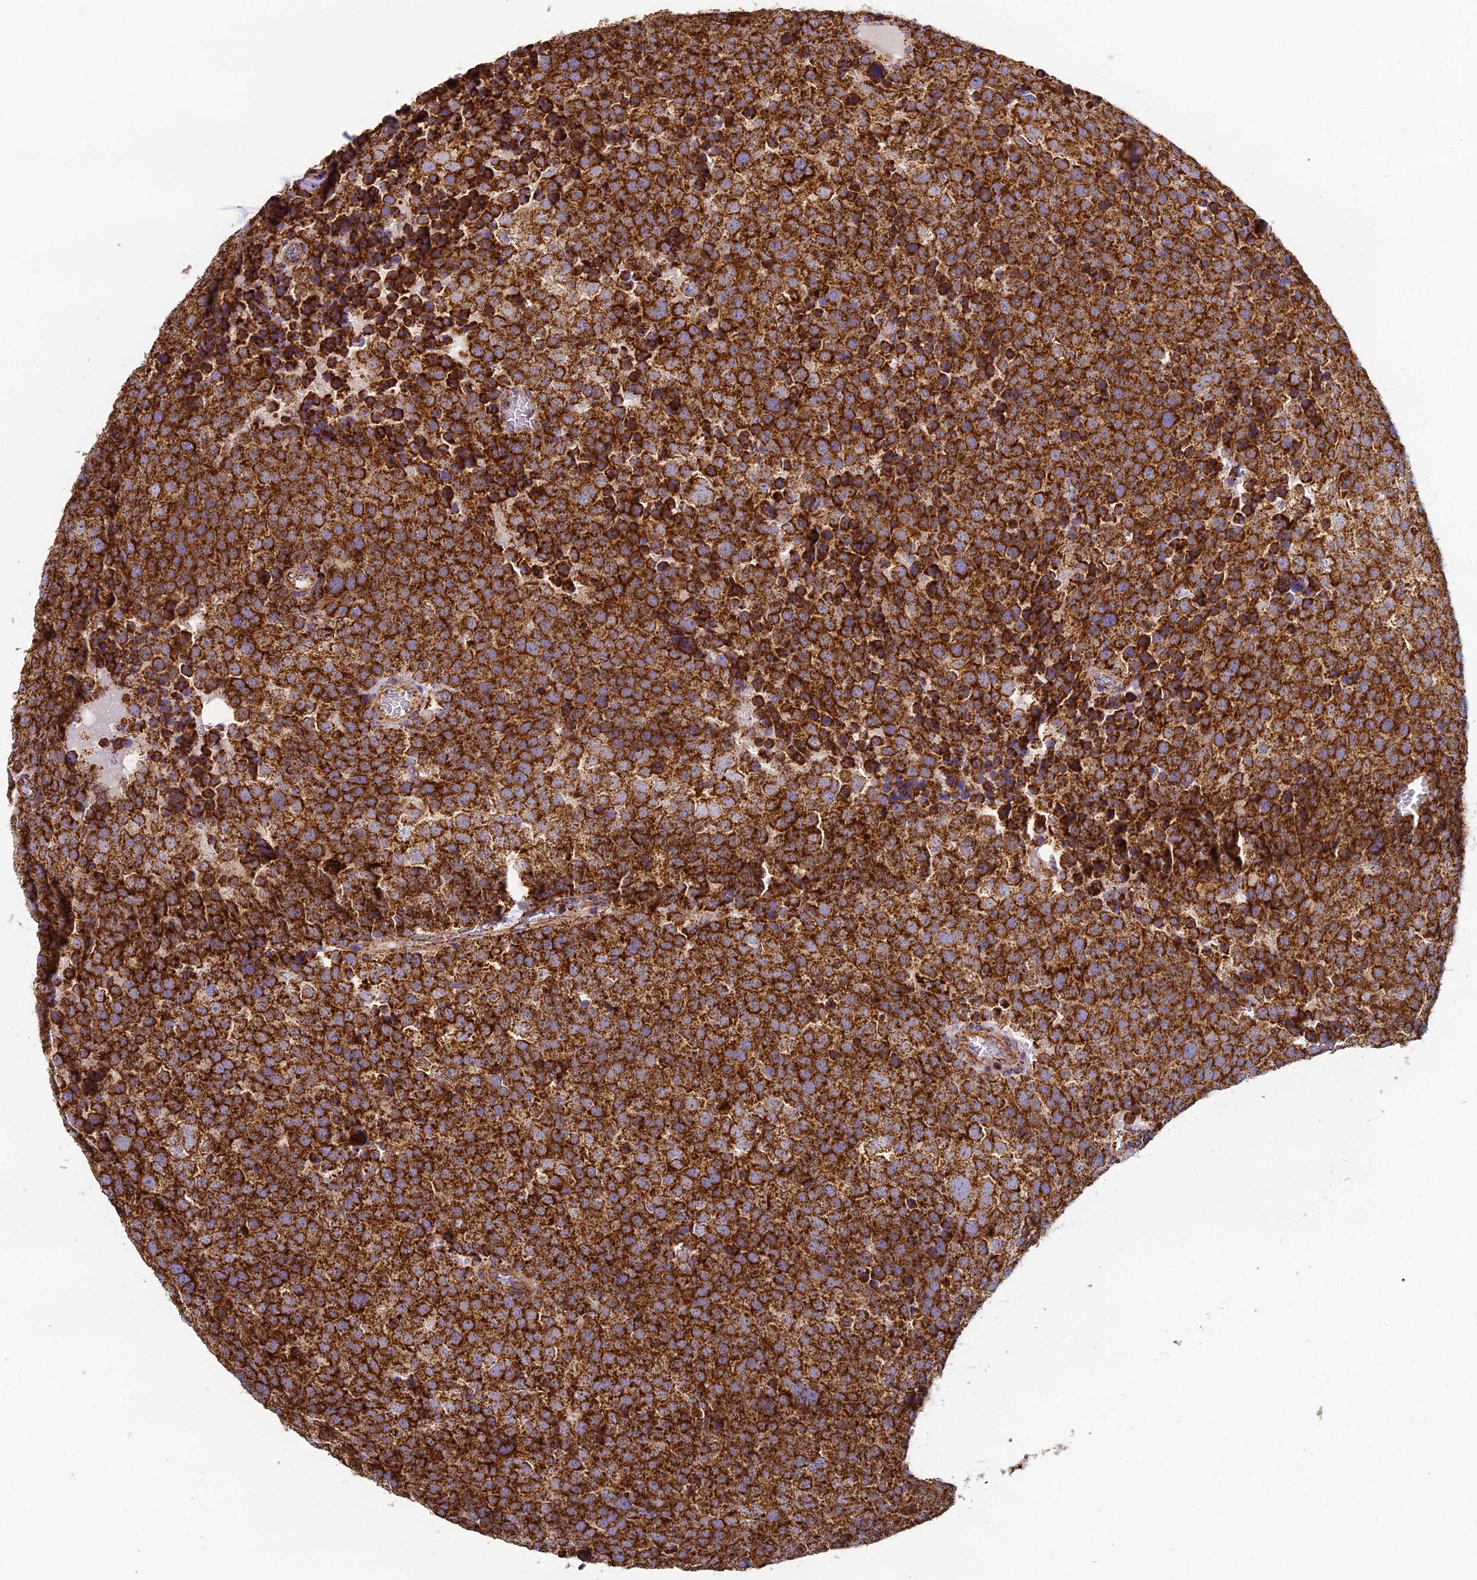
{"staining": {"intensity": "strong", "quantity": ">75%", "location": "cytoplasmic/membranous"}, "tissue": "testis cancer", "cell_type": "Tumor cells", "image_type": "cancer", "snomed": [{"axis": "morphology", "description": "Seminoma, NOS"}, {"axis": "topography", "description": "Testis"}], "caption": "Testis cancer was stained to show a protein in brown. There is high levels of strong cytoplasmic/membranous positivity in approximately >75% of tumor cells. (Brightfield microscopy of DAB IHC at high magnification).", "gene": "STK17A", "patient": {"sex": "male", "age": 71}}